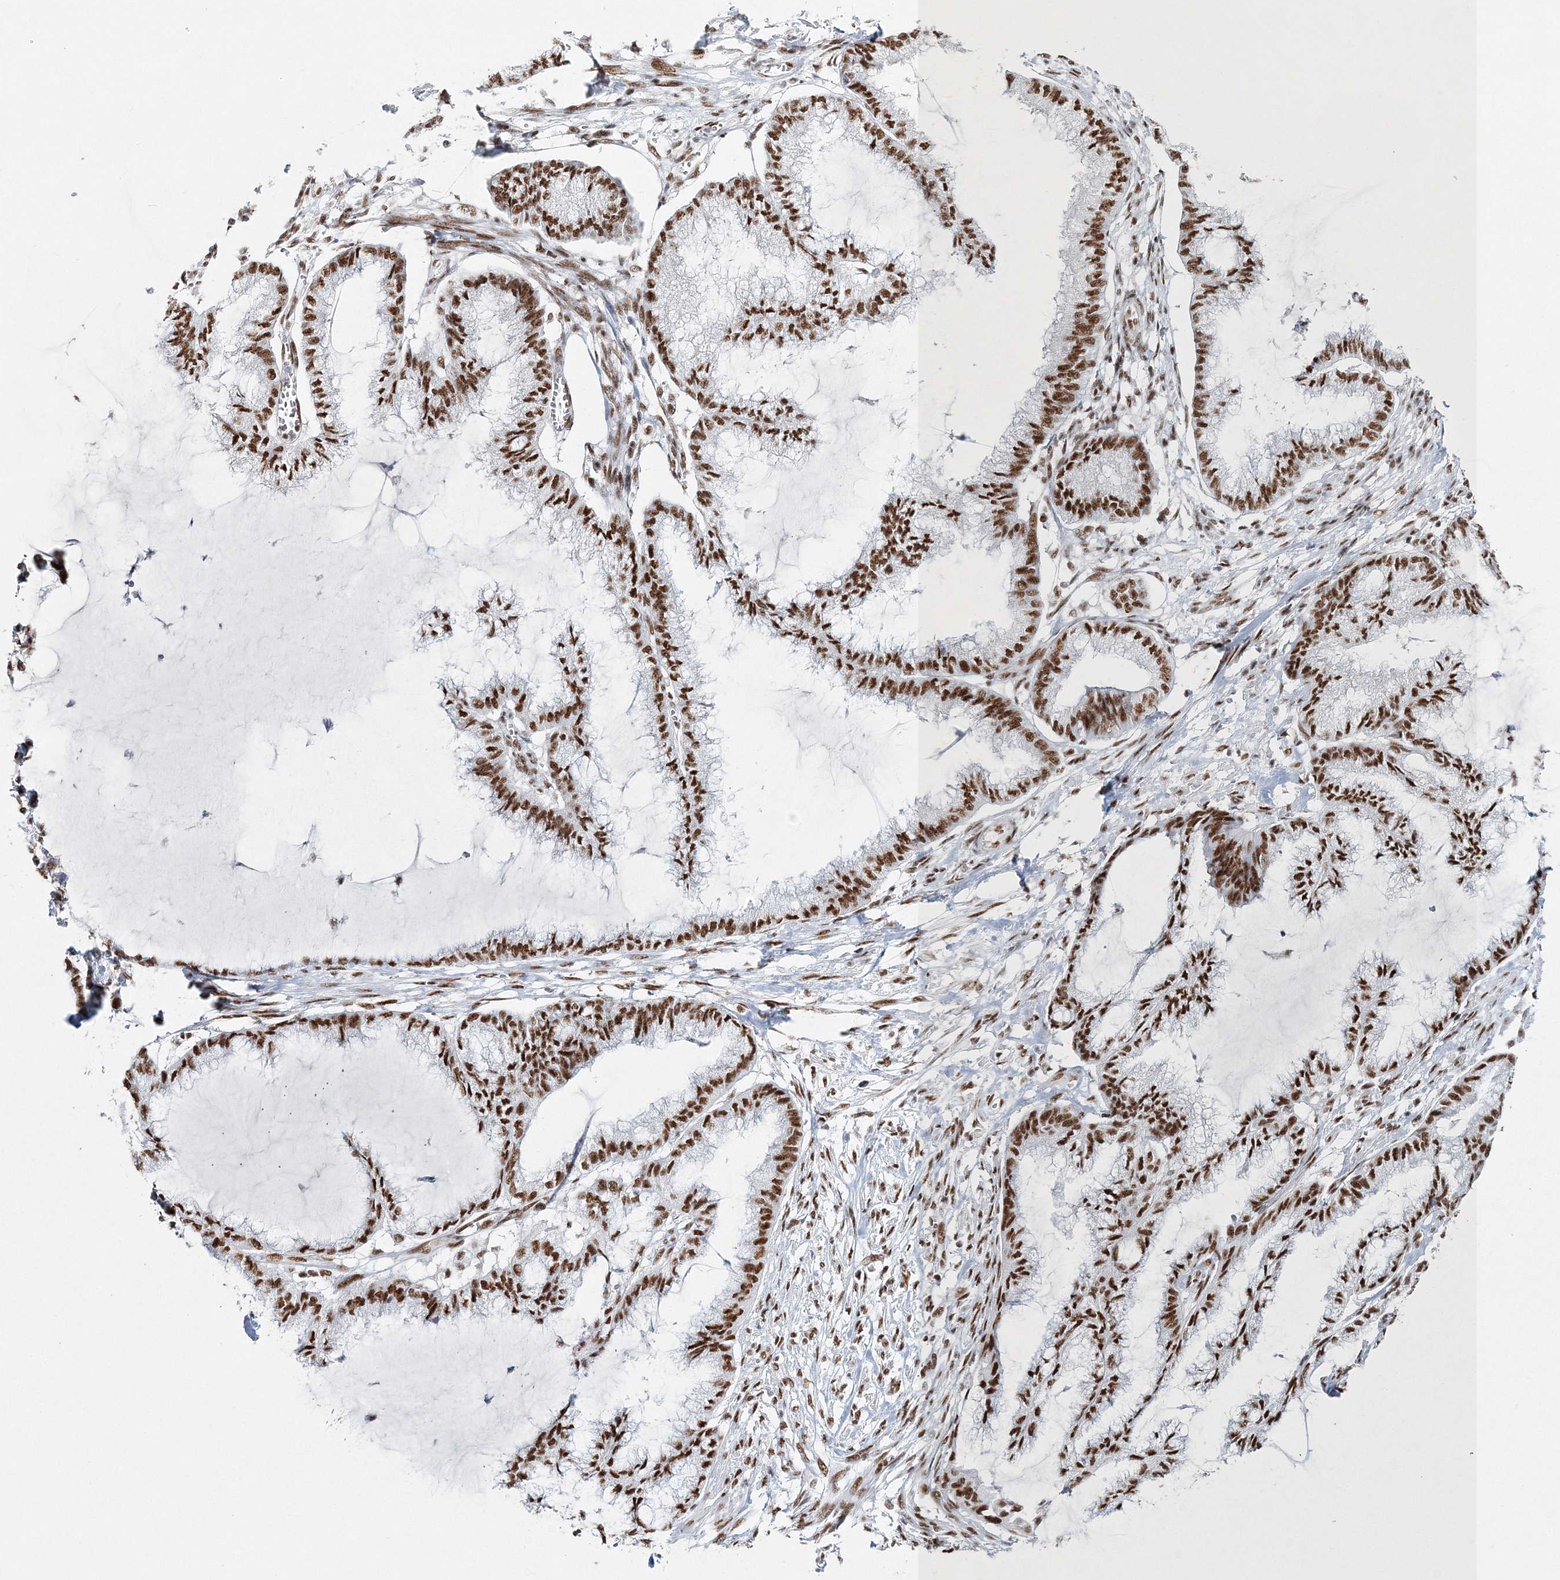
{"staining": {"intensity": "strong", "quantity": ">75%", "location": "nuclear"}, "tissue": "endometrial cancer", "cell_type": "Tumor cells", "image_type": "cancer", "snomed": [{"axis": "morphology", "description": "Adenocarcinoma, NOS"}, {"axis": "topography", "description": "Endometrium"}], "caption": "Tumor cells demonstrate high levels of strong nuclear positivity in approximately >75% of cells in human endometrial cancer.", "gene": "QRICH1", "patient": {"sex": "female", "age": 86}}